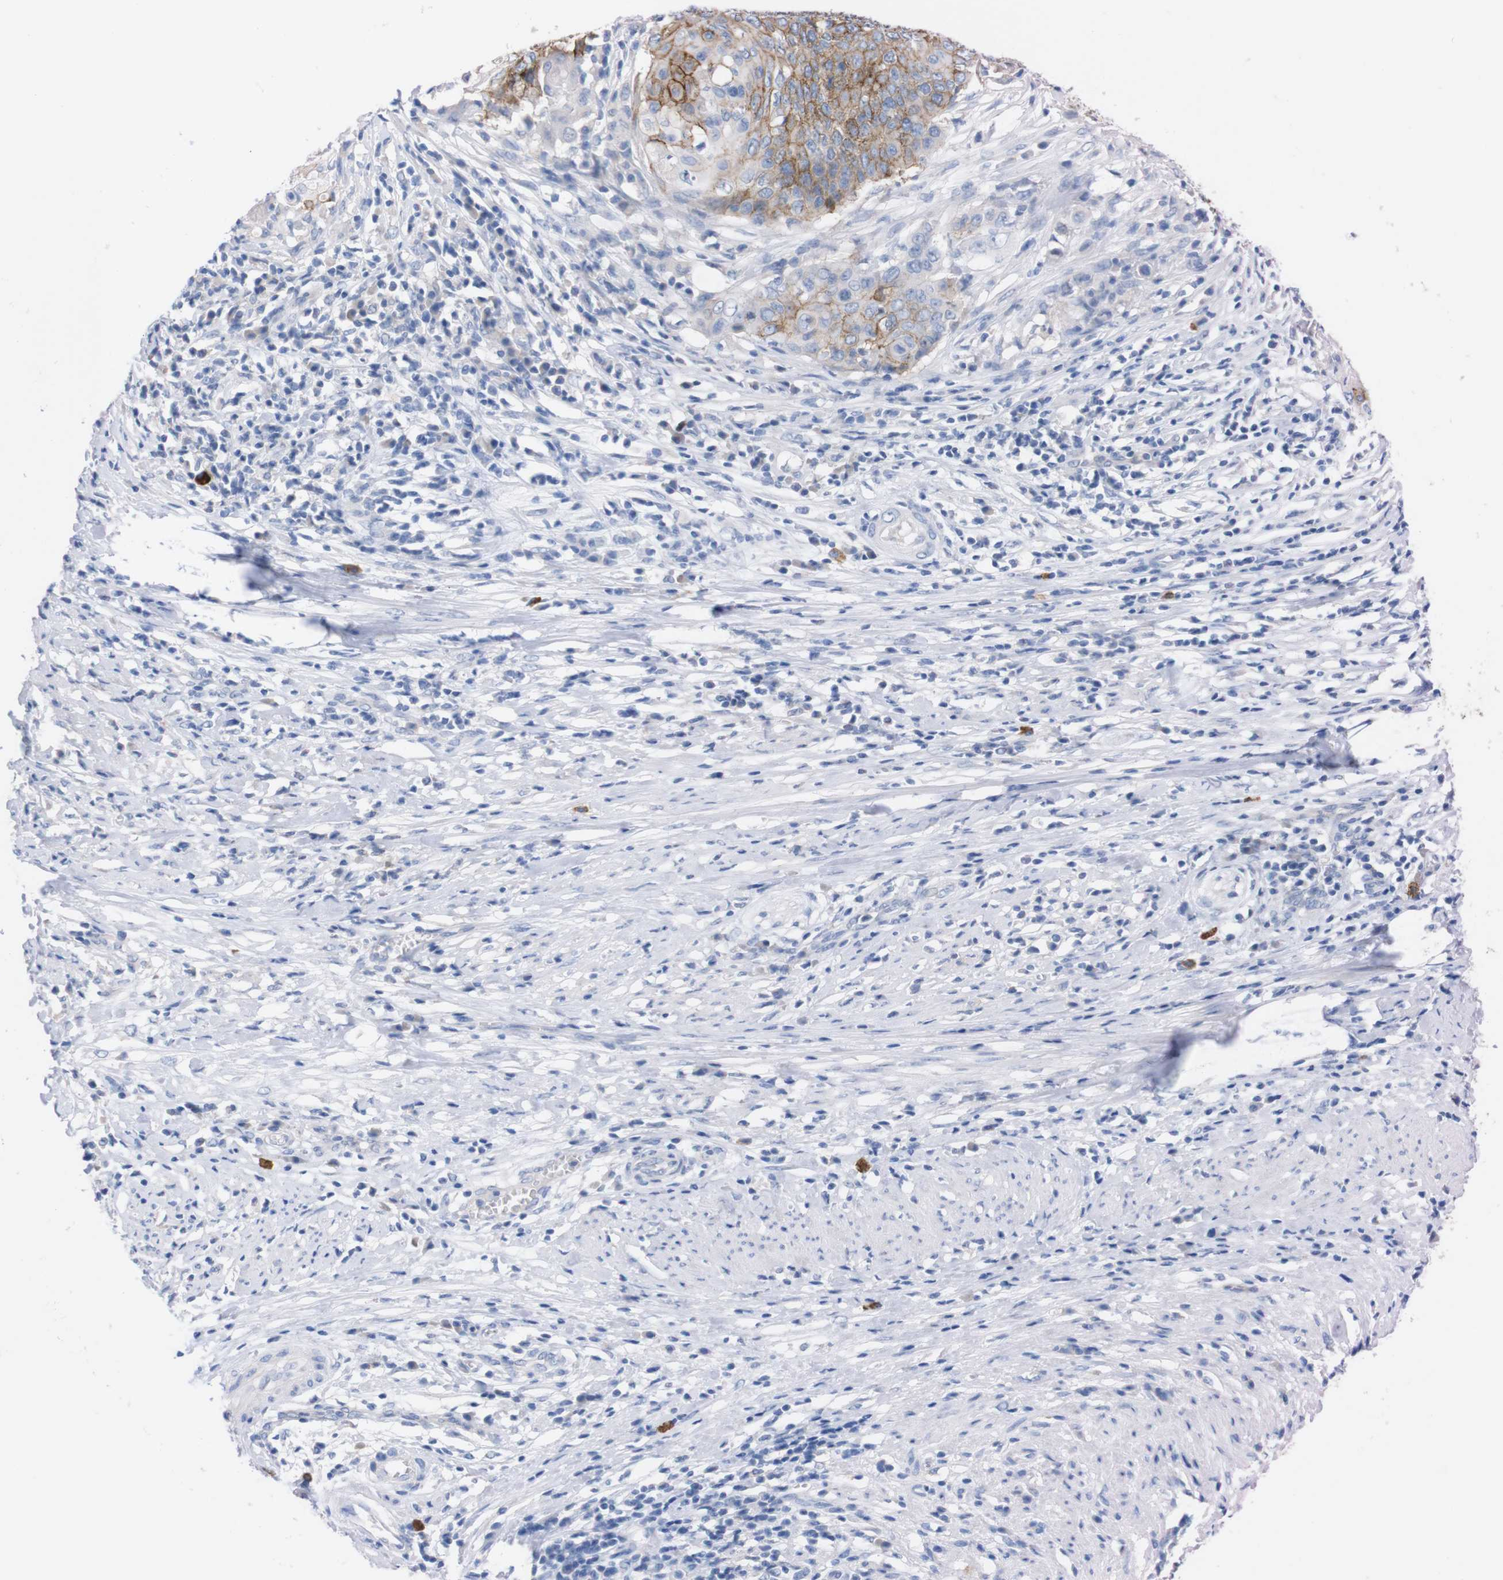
{"staining": {"intensity": "moderate", "quantity": "25%-75%", "location": "cytoplasmic/membranous"}, "tissue": "cervical cancer", "cell_type": "Tumor cells", "image_type": "cancer", "snomed": [{"axis": "morphology", "description": "Squamous cell carcinoma, NOS"}, {"axis": "topography", "description": "Cervix"}], "caption": "Protein expression analysis of cervical squamous cell carcinoma reveals moderate cytoplasmic/membranous expression in approximately 25%-75% of tumor cells.", "gene": "TMEM243", "patient": {"sex": "female", "age": 39}}